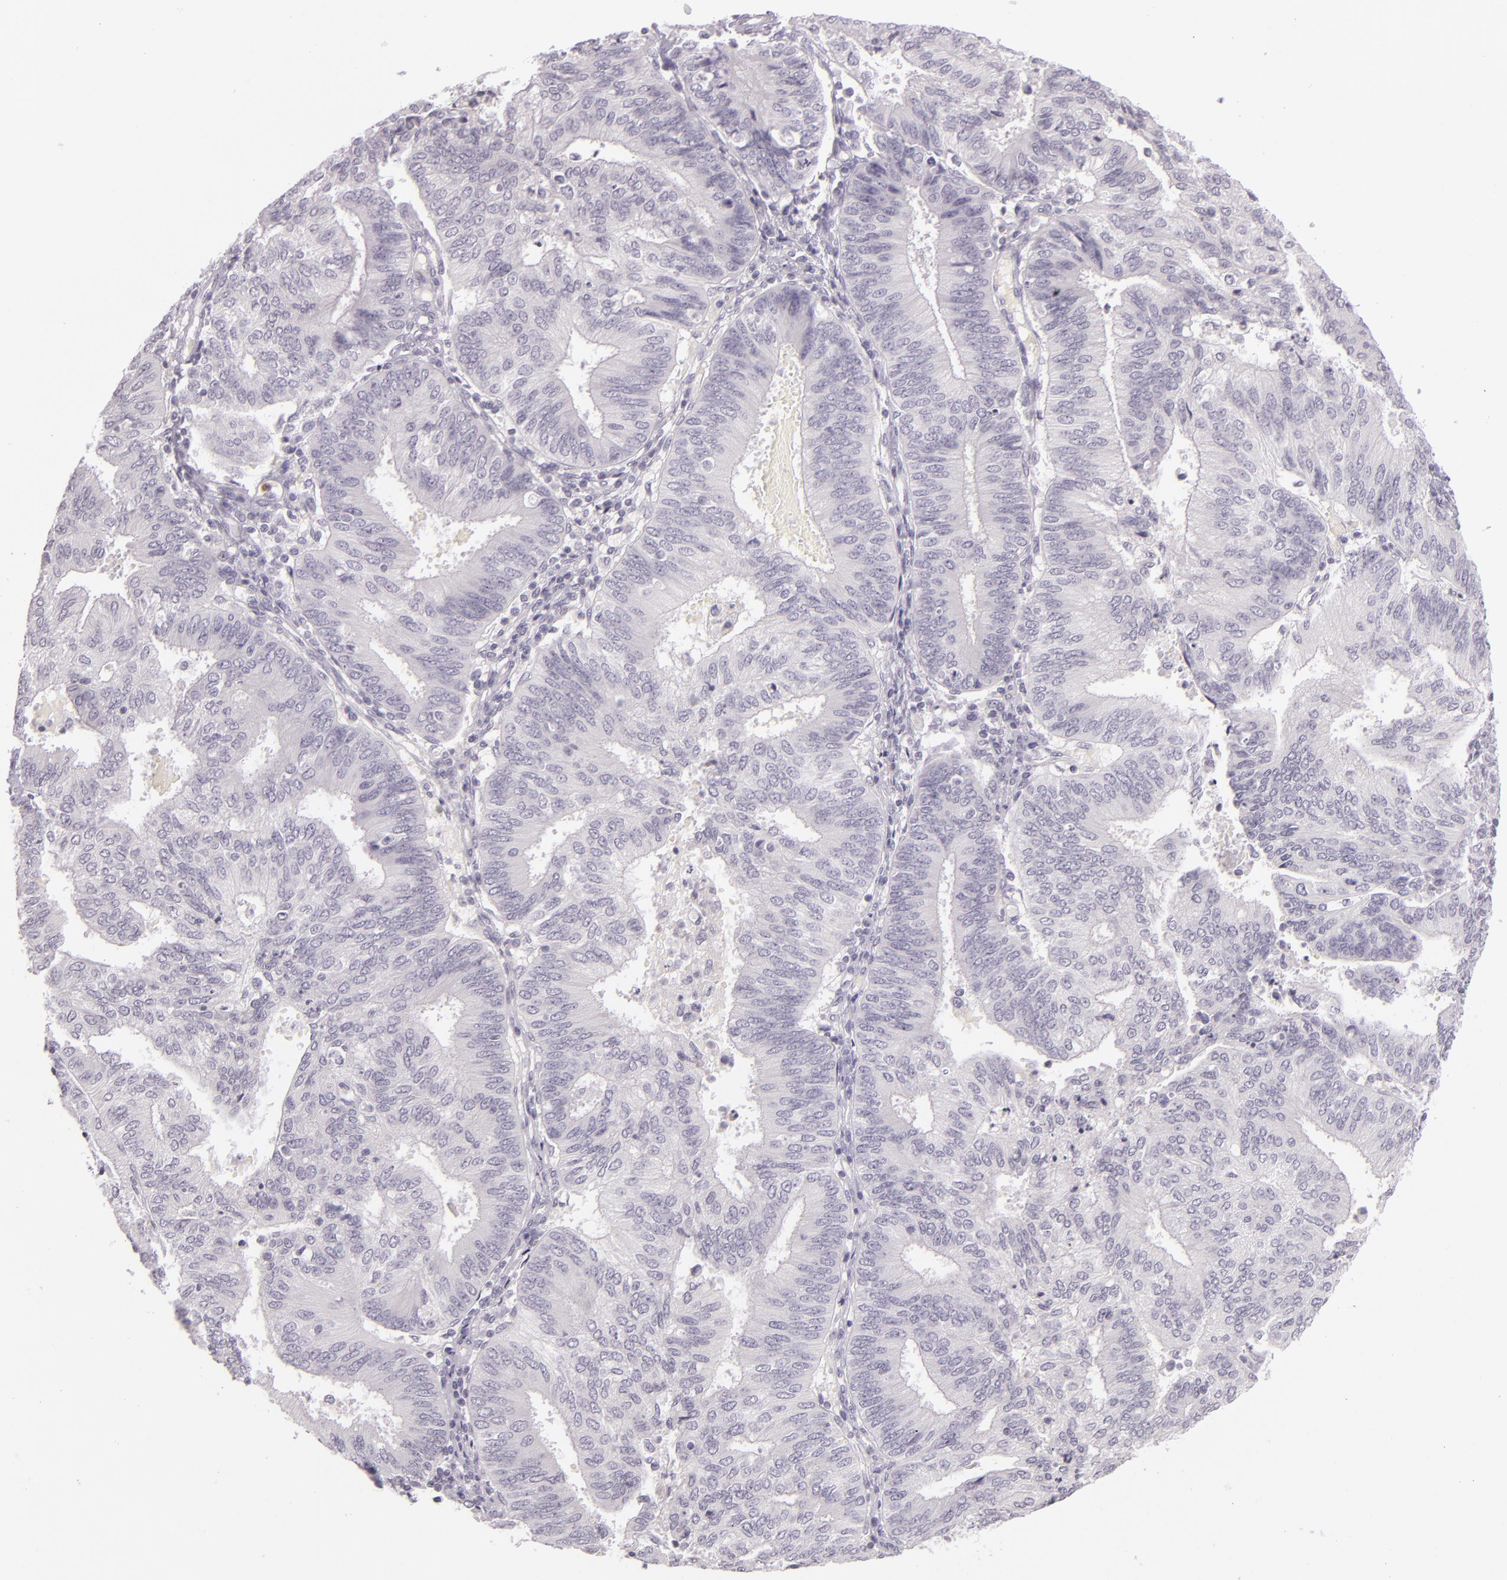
{"staining": {"intensity": "negative", "quantity": "none", "location": "none"}, "tissue": "endometrial cancer", "cell_type": "Tumor cells", "image_type": "cancer", "snomed": [{"axis": "morphology", "description": "Adenocarcinoma, NOS"}, {"axis": "topography", "description": "Endometrium"}], "caption": "The IHC image has no significant positivity in tumor cells of adenocarcinoma (endometrial) tissue. Nuclei are stained in blue.", "gene": "CBS", "patient": {"sex": "female", "age": 55}}